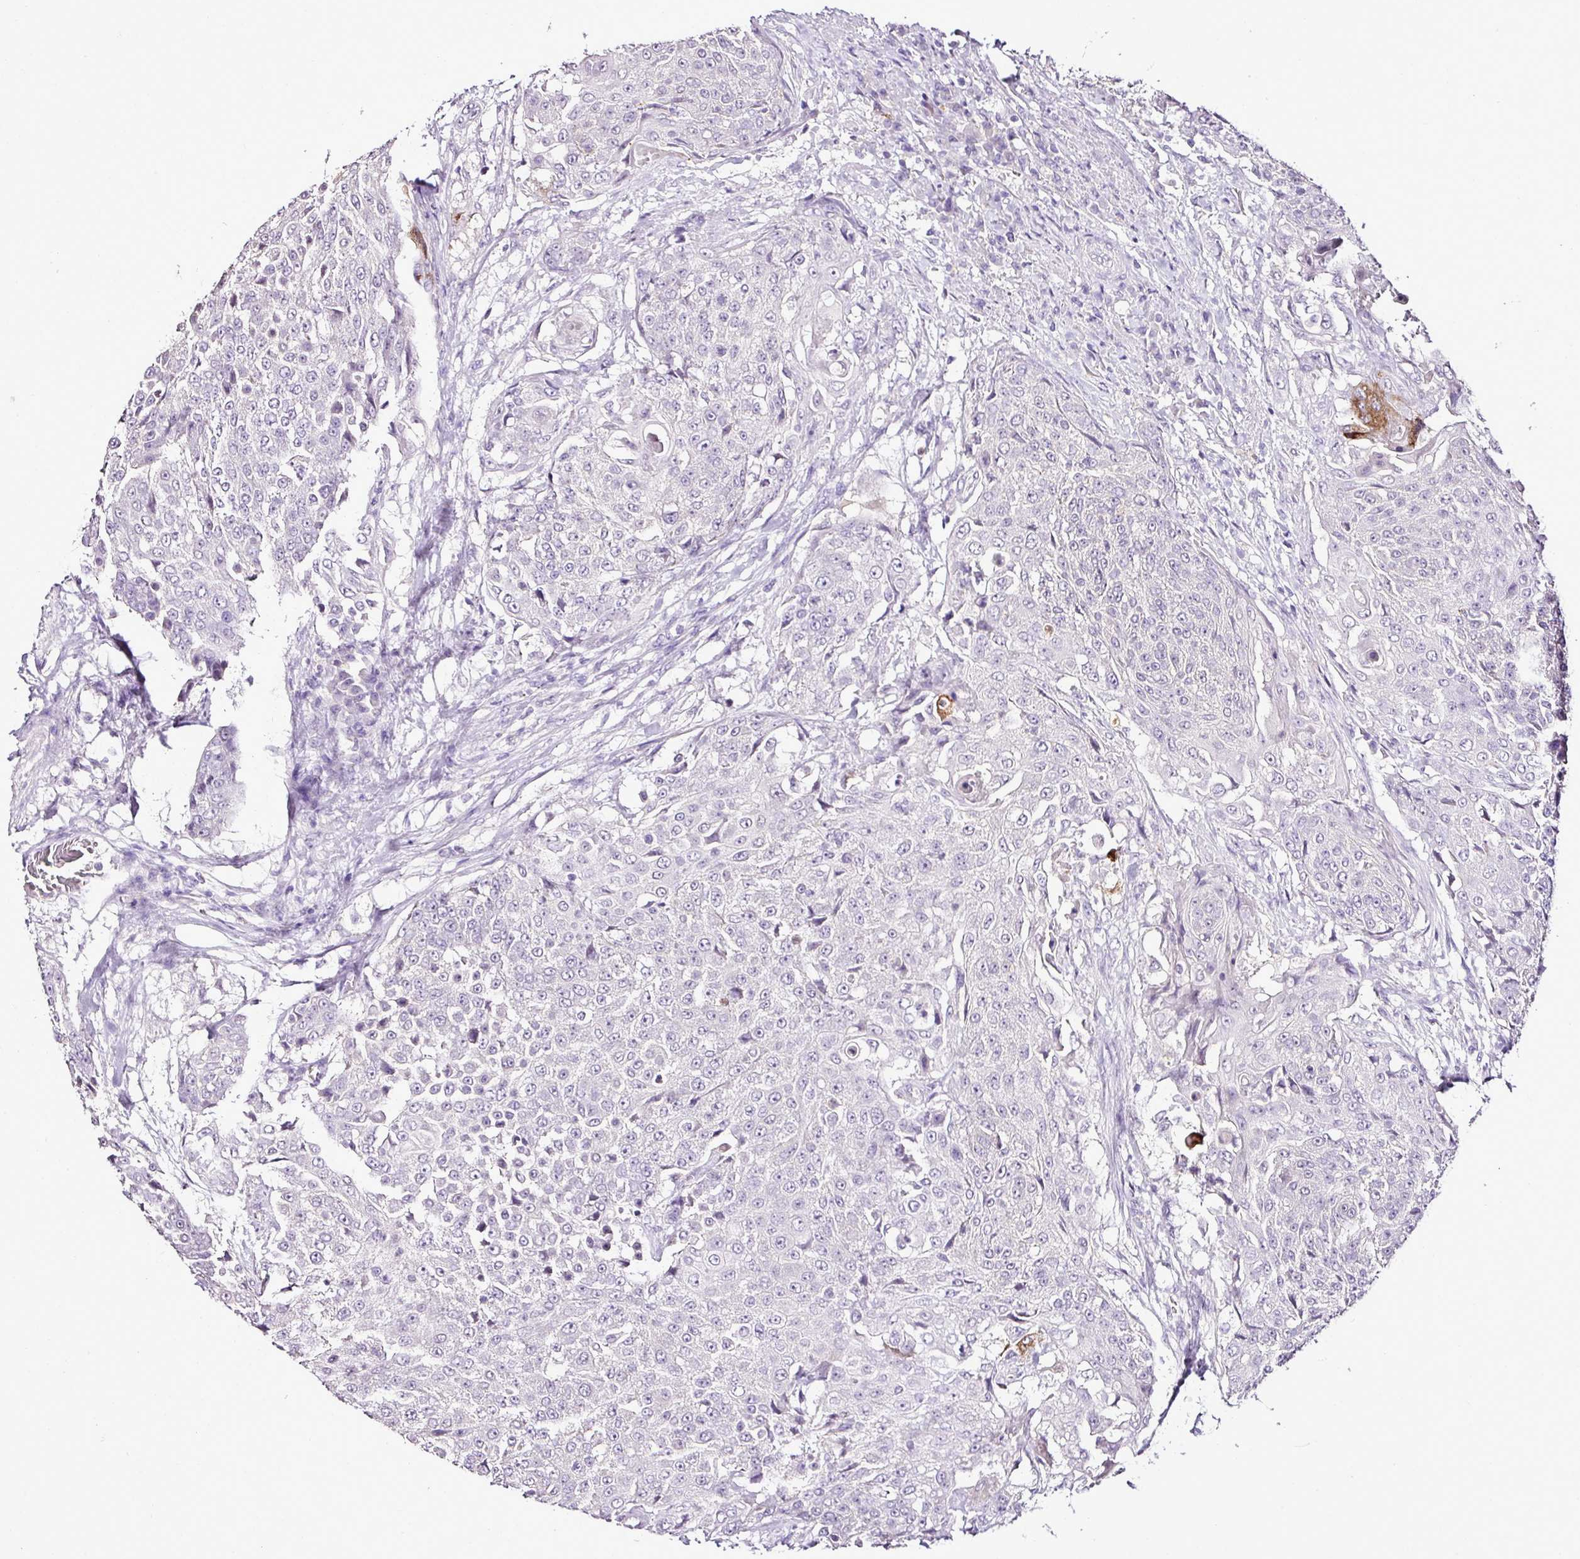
{"staining": {"intensity": "negative", "quantity": "none", "location": "none"}, "tissue": "urothelial cancer", "cell_type": "Tumor cells", "image_type": "cancer", "snomed": [{"axis": "morphology", "description": "Urothelial carcinoma, High grade"}, {"axis": "topography", "description": "Urinary bladder"}], "caption": "This micrograph is of urothelial carcinoma (high-grade) stained with immunohistochemistry (IHC) to label a protein in brown with the nuclei are counter-stained blue. There is no expression in tumor cells.", "gene": "ESR1", "patient": {"sex": "female", "age": 63}}